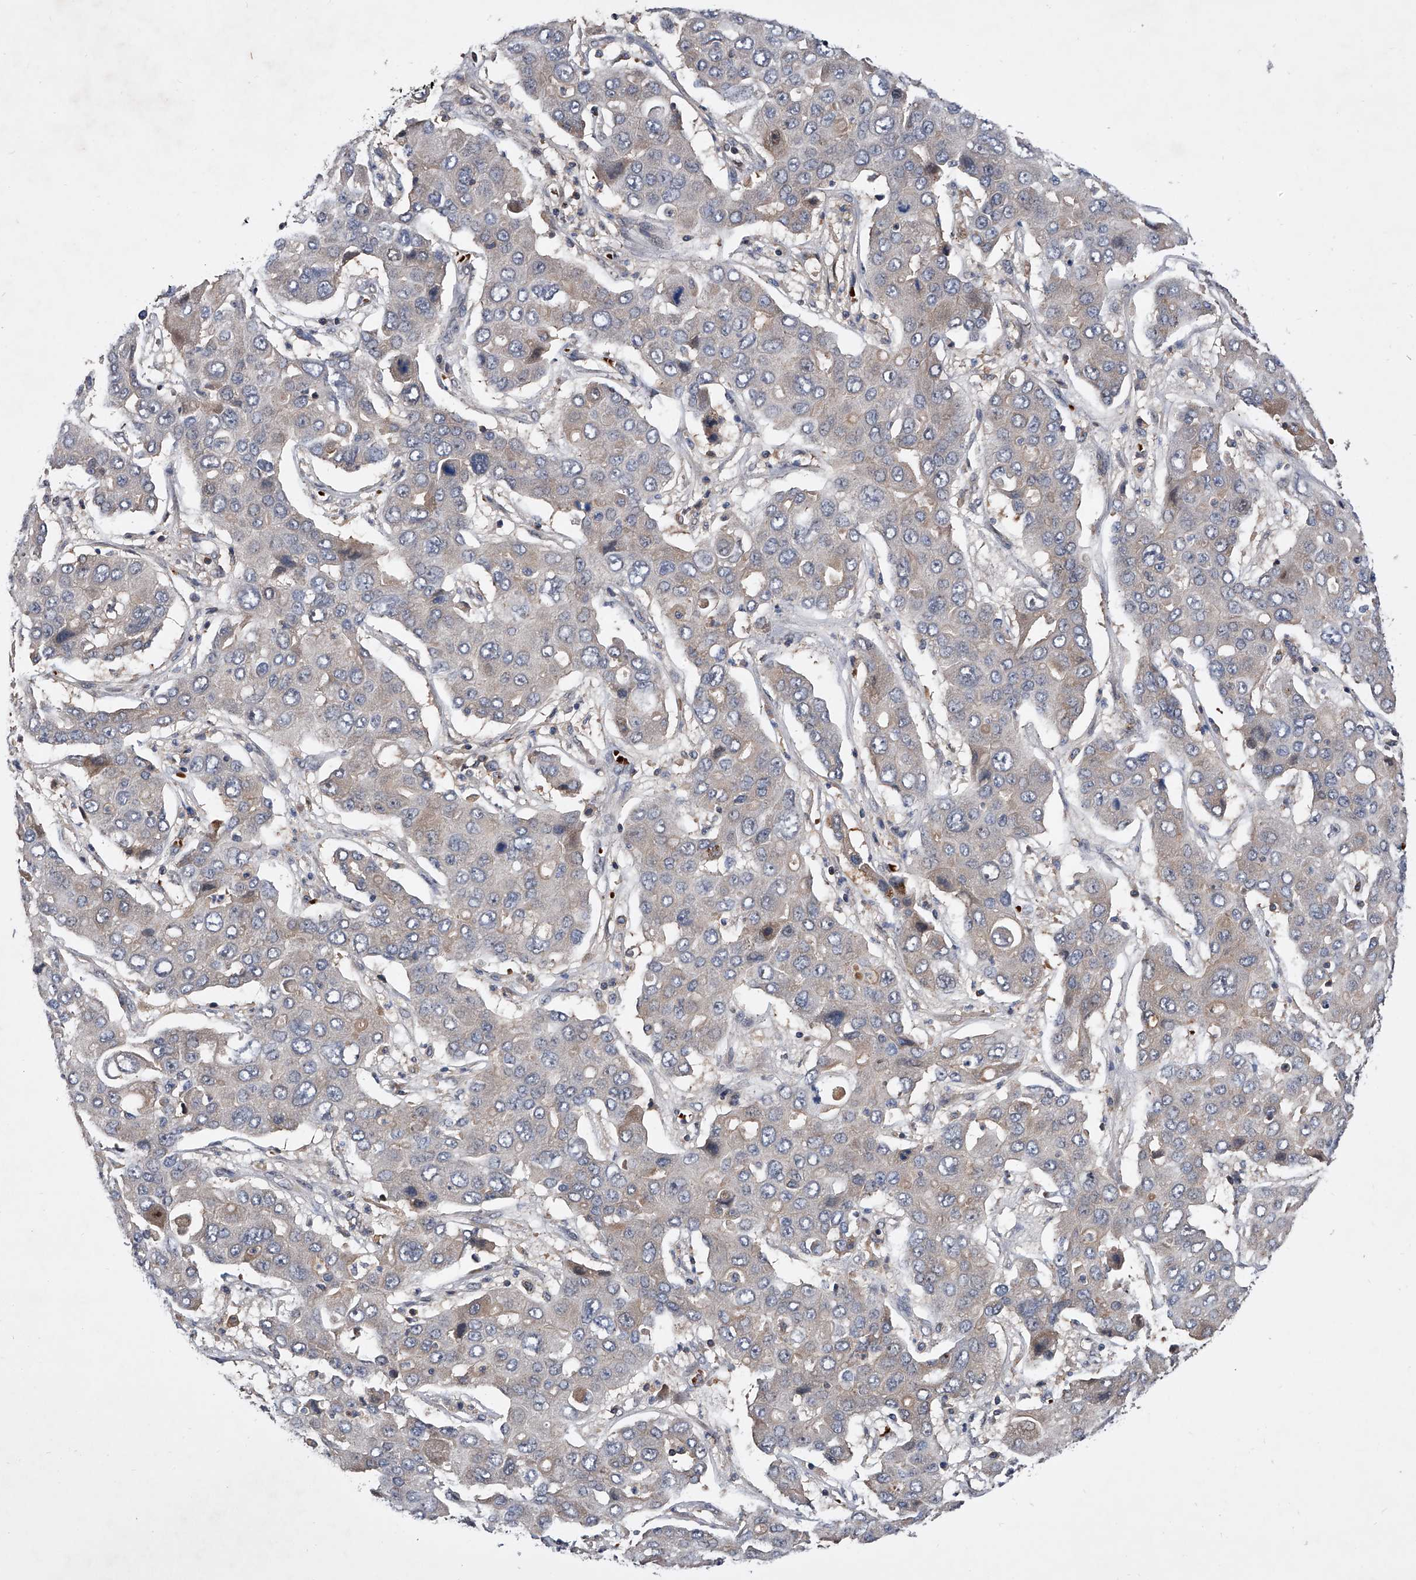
{"staining": {"intensity": "weak", "quantity": "<25%", "location": "cytoplasmic/membranous"}, "tissue": "liver cancer", "cell_type": "Tumor cells", "image_type": "cancer", "snomed": [{"axis": "morphology", "description": "Cholangiocarcinoma"}, {"axis": "topography", "description": "Liver"}], "caption": "Immunohistochemistry histopathology image of liver cancer stained for a protein (brown), which shows no expression in tumor cells. The staining is performed using DAB brown chromogen with nuclei counter-stained in using hematoxylin.", "gene": "ZNF30", "patient": {"sex": "male", "age": 67}}